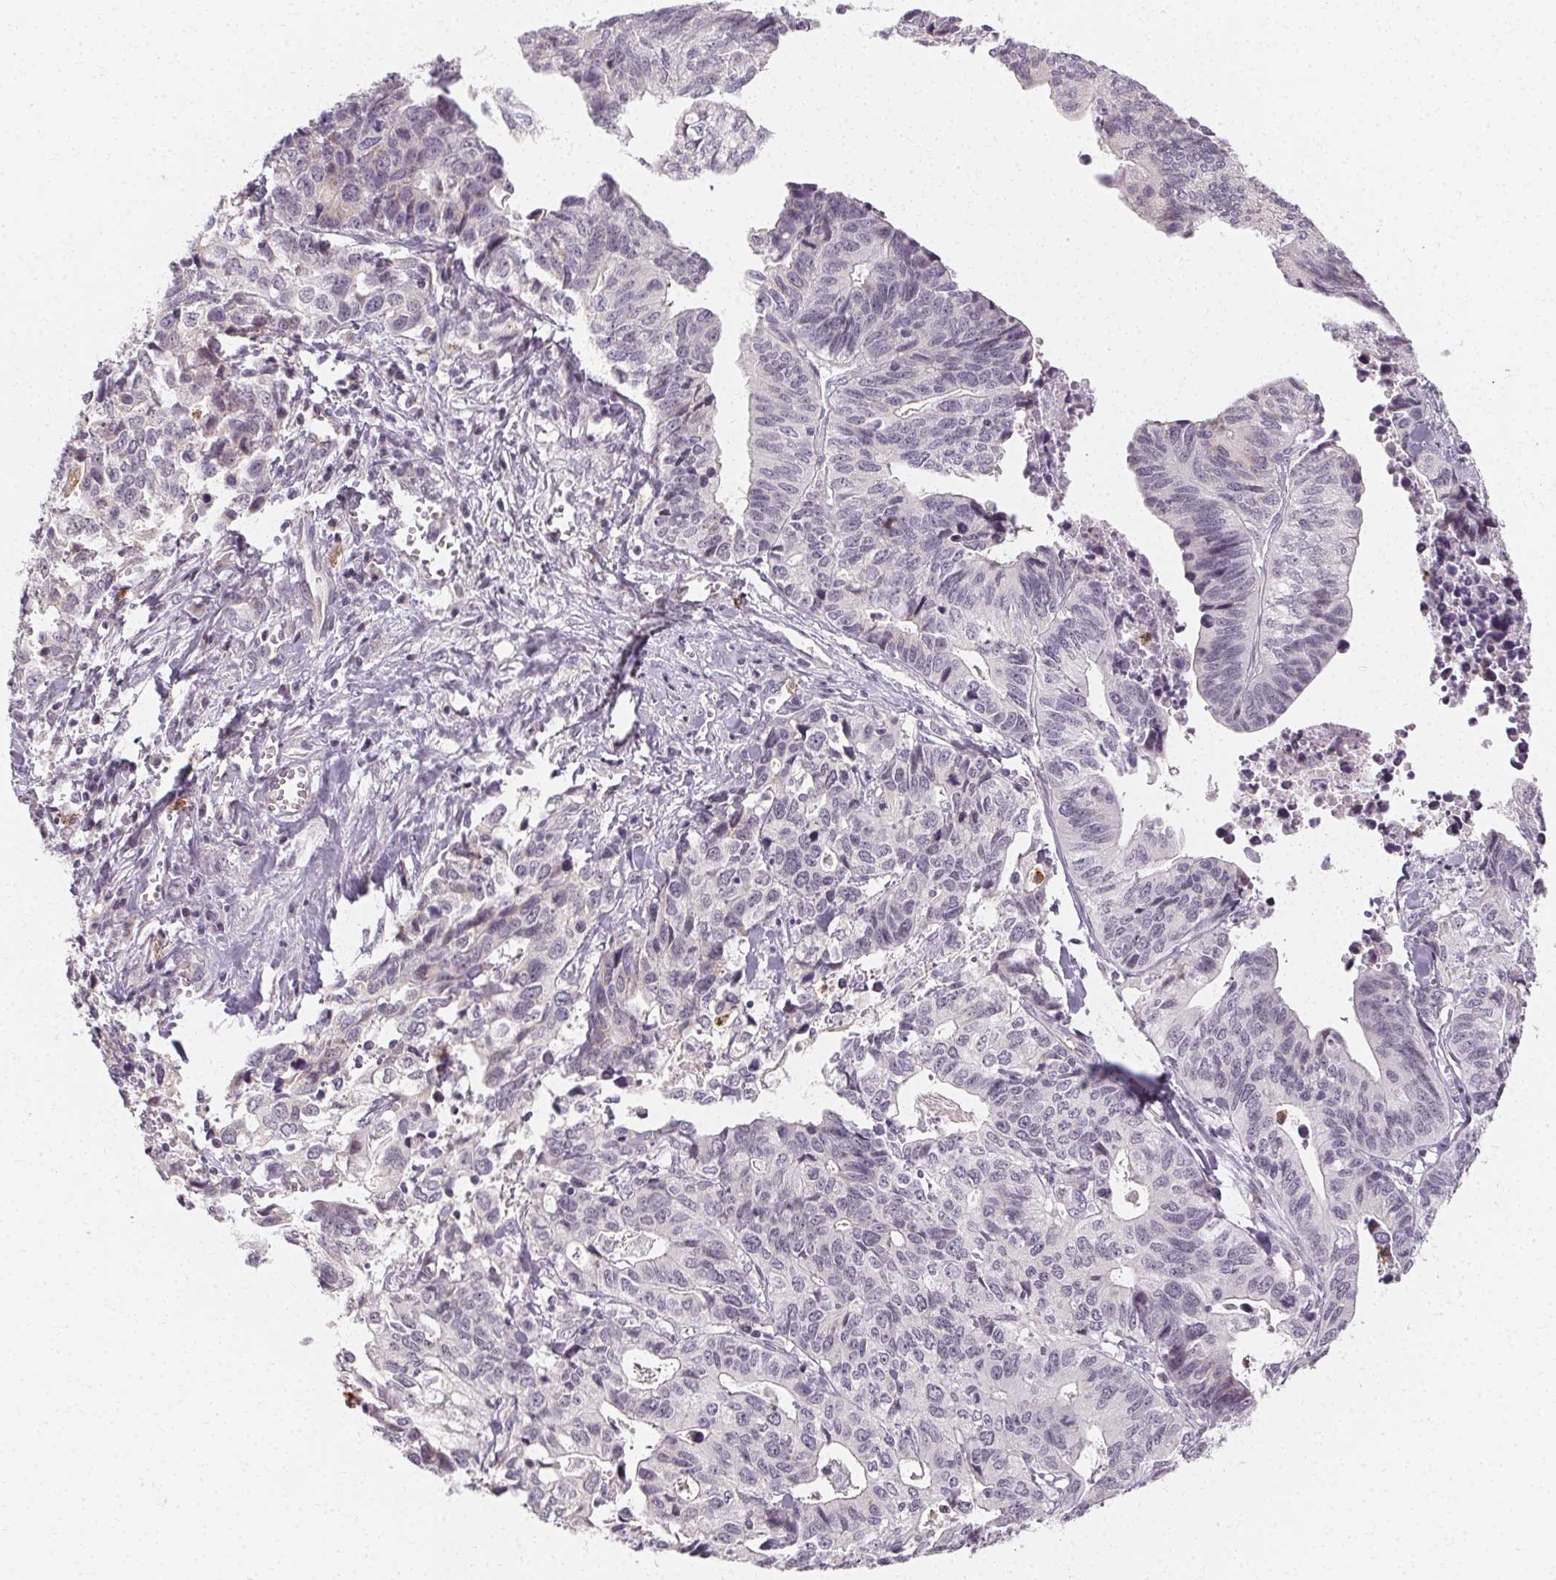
{"staining": {"intensity": "negative", "quantity": "none", "location": "none"}, "tissue": "stomach cancer", "cell_type": "Tumor cells", "image_type": "cancer", "snomed": [{"axis": "morphology", "description": "Adenocarcinoma, NOS"}, {"axis": "topography", "description": "Stomach, upper"}], "caption": "Tumor cells show no significant positivity in stomach cancer (adenocarcinoma).", "gene": "CLCNKB", "patient": {"sex": "female", "age": 67}}